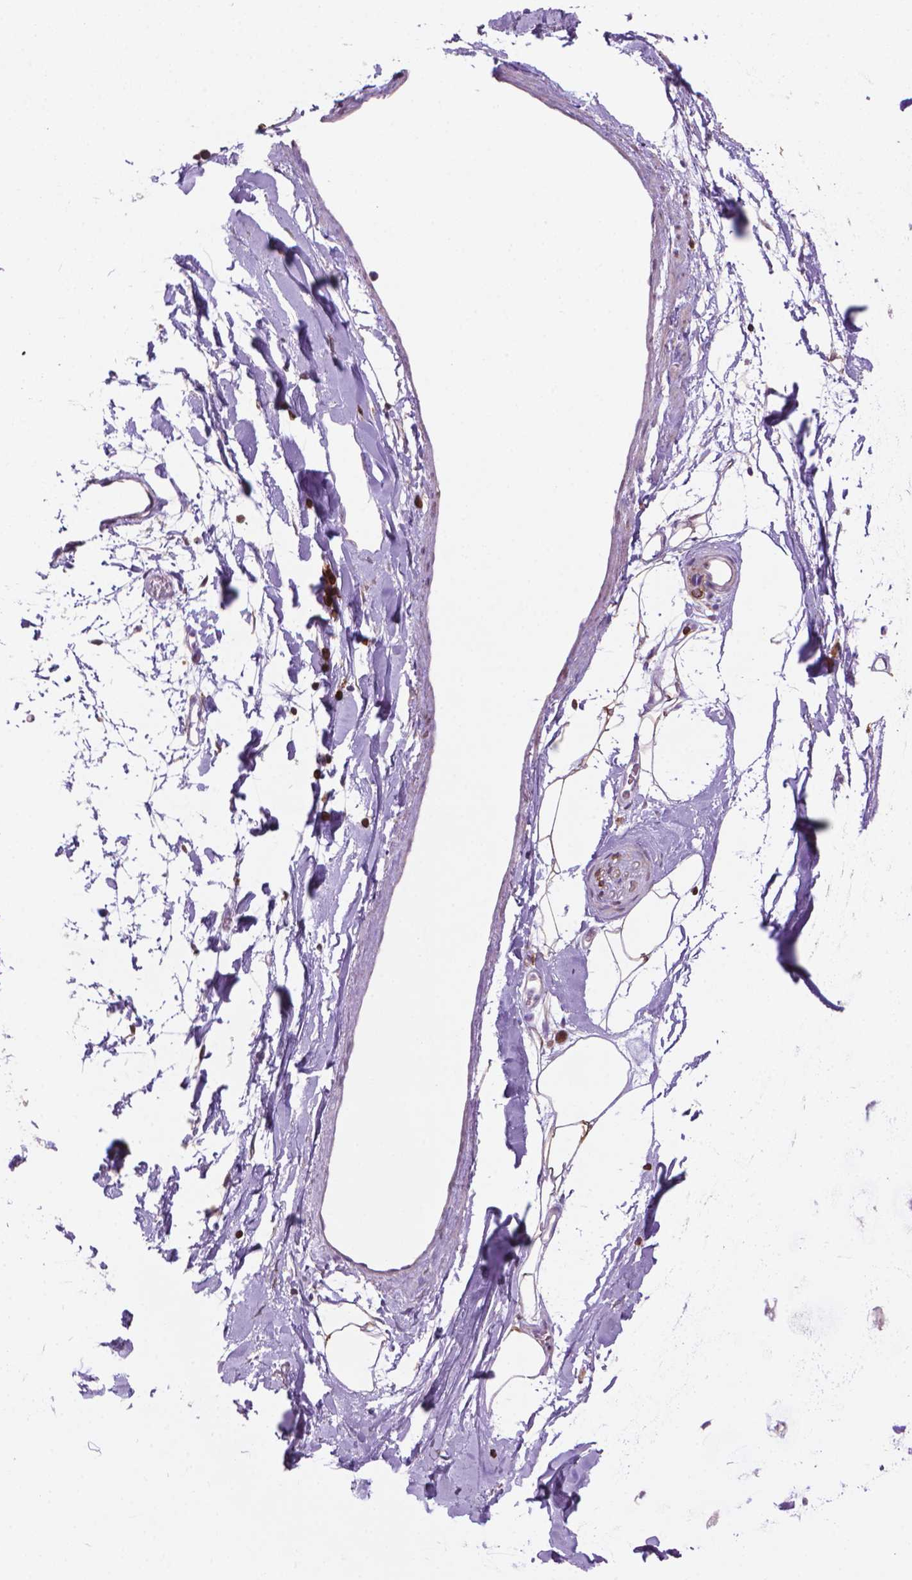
{"staining": {"intensity": "moderate", "quantity": "<25%", "location": "cytoplasmic/membranous"}, "tissue": "adipose tissue", "cell_type": "Adipocytes", "image_type": "normal", "snomed": [{"axis": "morphology", "description": "Normal tissue, NOS"}, {"axis": "topography", "description": "Cartilage tissue"}, {"axis": "topography", "description": "Bronchus"}], "caption": "An immunohistochemistry photomicrograph of normal tissue is shown. Protein staining in brown highlights moderate cytoplasmic/membranous positivity in adipose tissue within adipocytes. (DAB (3,3'-diaminobenzidine) IHC, brown staining for protein, blue staining for nuclei).", "gene": "BCL2", "patient": {"sex": "male", "age": 58}}